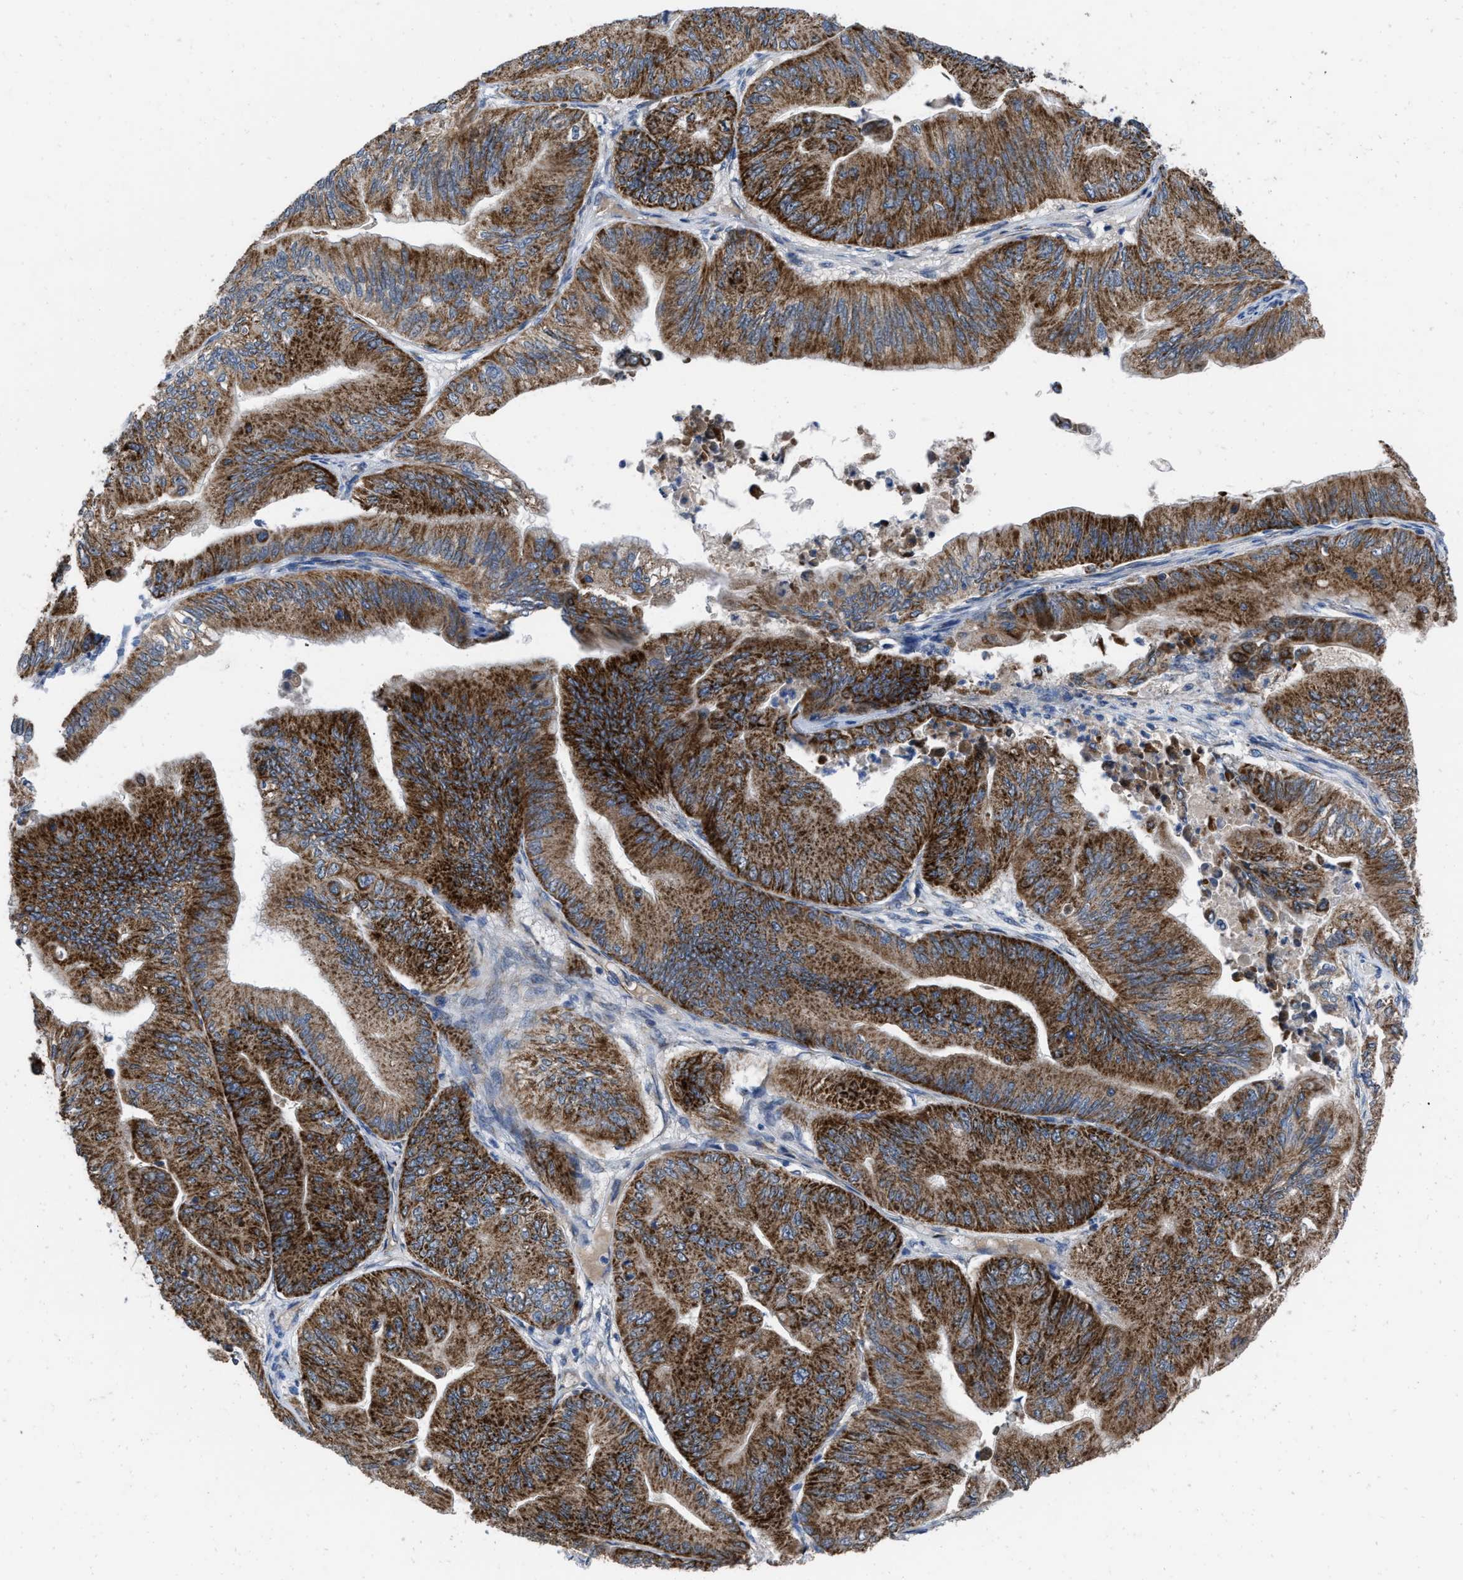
{"staining": {"intensity": "strong", "quantity": ">75%", "location": "cytoplasmic/membranous"}, "tissue": "ovarian cancer", "cell_type": "Tumor cells", "image_type": "cancer", "snomed": [{"axis": "morphology", "description": "Cystadenocarcinoma, mucinous, NOS"}, {"axis": "topography", "description": "Ovary"}], "caption": "Strong cytoplasmic/membranous positivity is seen in approximately >75% of tumor cells in mucinous cystadenocarcinoma (ovarian).", "gene": "AKAP1", "patient": {"sex": "female", "age": 61}}